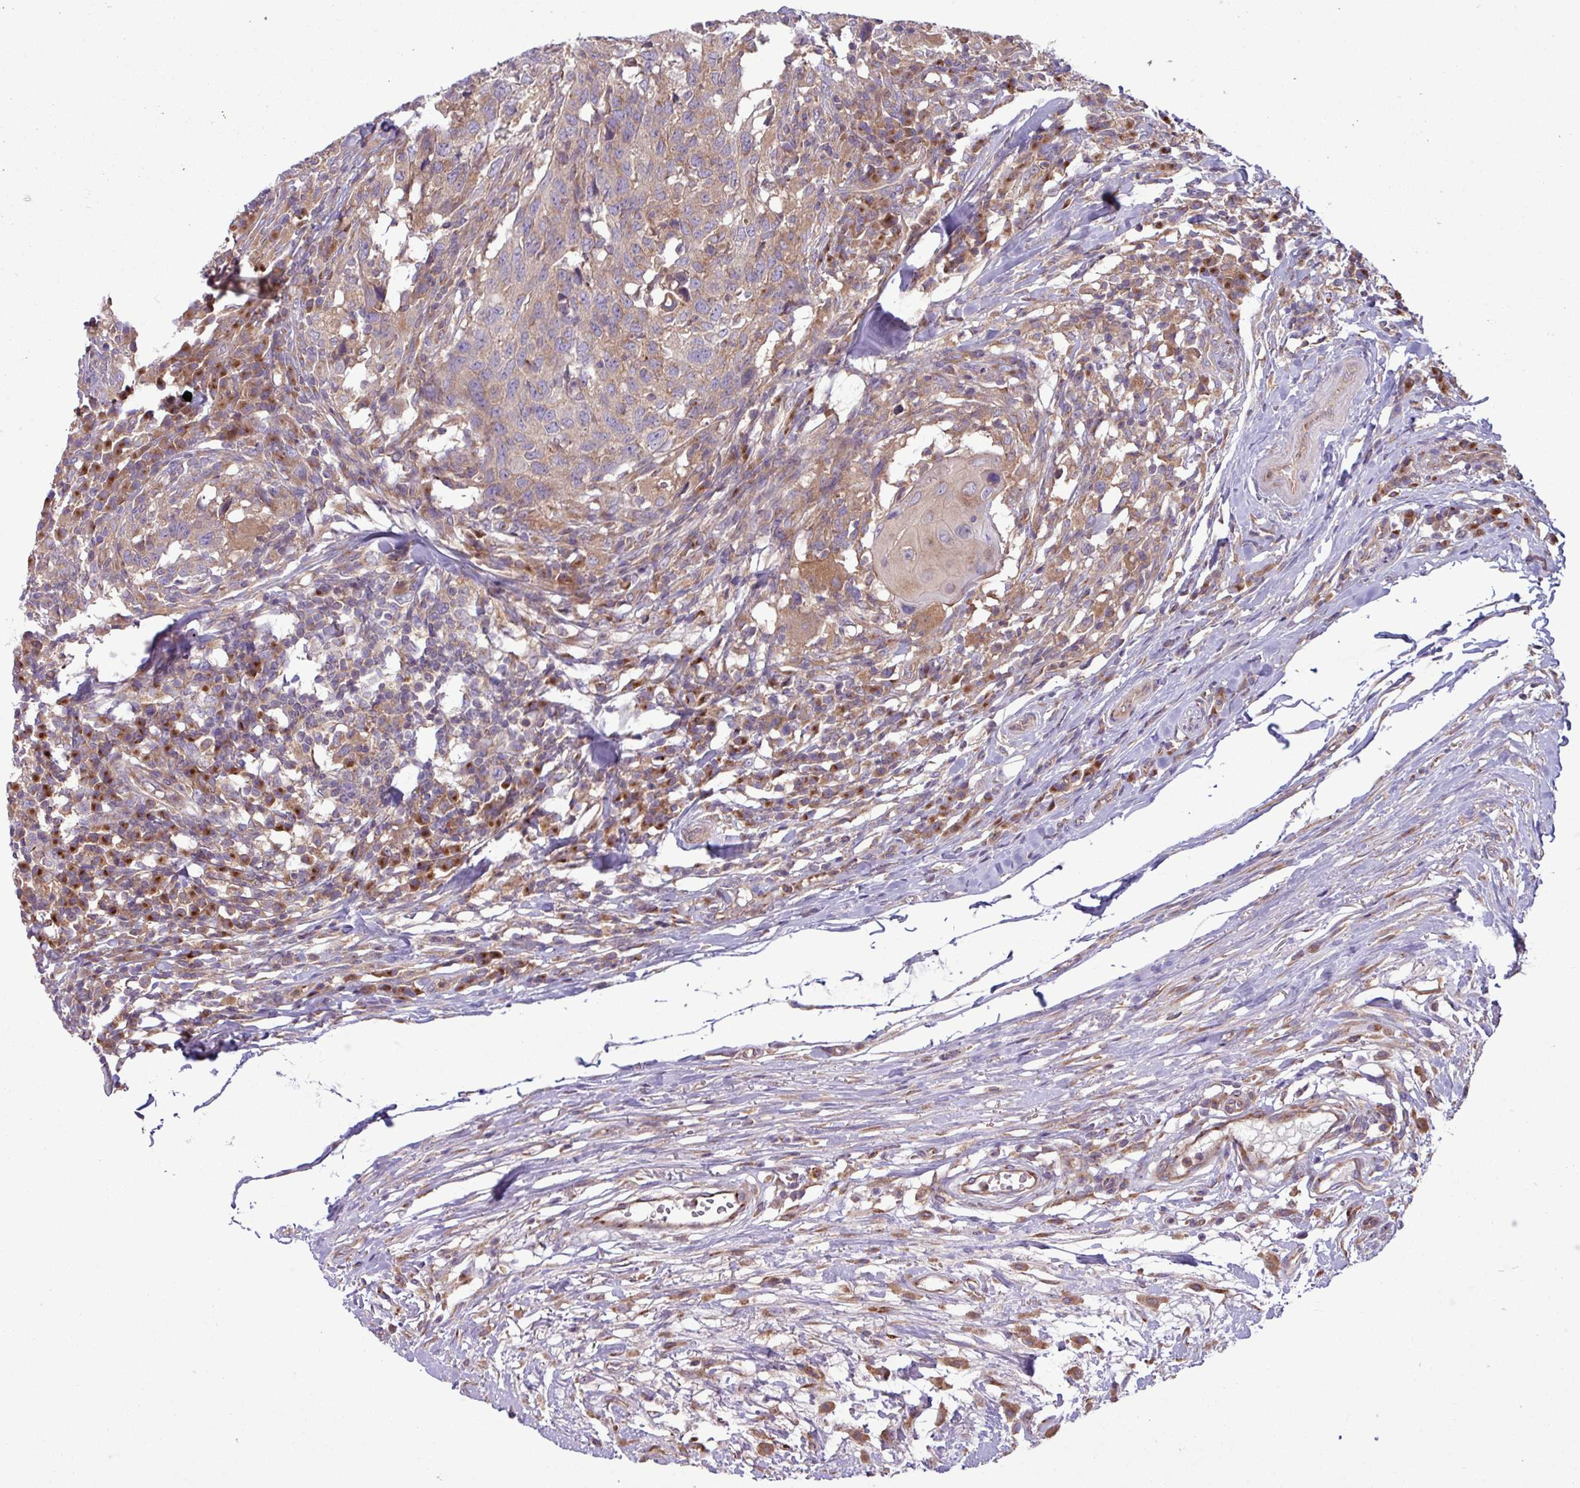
{"staining": {"intensity": "weak", "quantity": ">75%", "location": "cytoplasmic/membranous"}, "tissue": "head and neck cancer", "cell_type": "Tumor cells", "image_type": "cancer", "snomed": [{"axis": "morphology", "description": "Squamous cell carcinoma, NOS"}, {"axis": "topography", "description": "Head-Neck"}], "caption": "A brown stain highlights weak cytoplasmic/membranous staining of a protein in squamous cell carcinoma (head and neck) tumor cells.", "gene": "RAB19", "patient": {"sex": "male", "age": 66}}